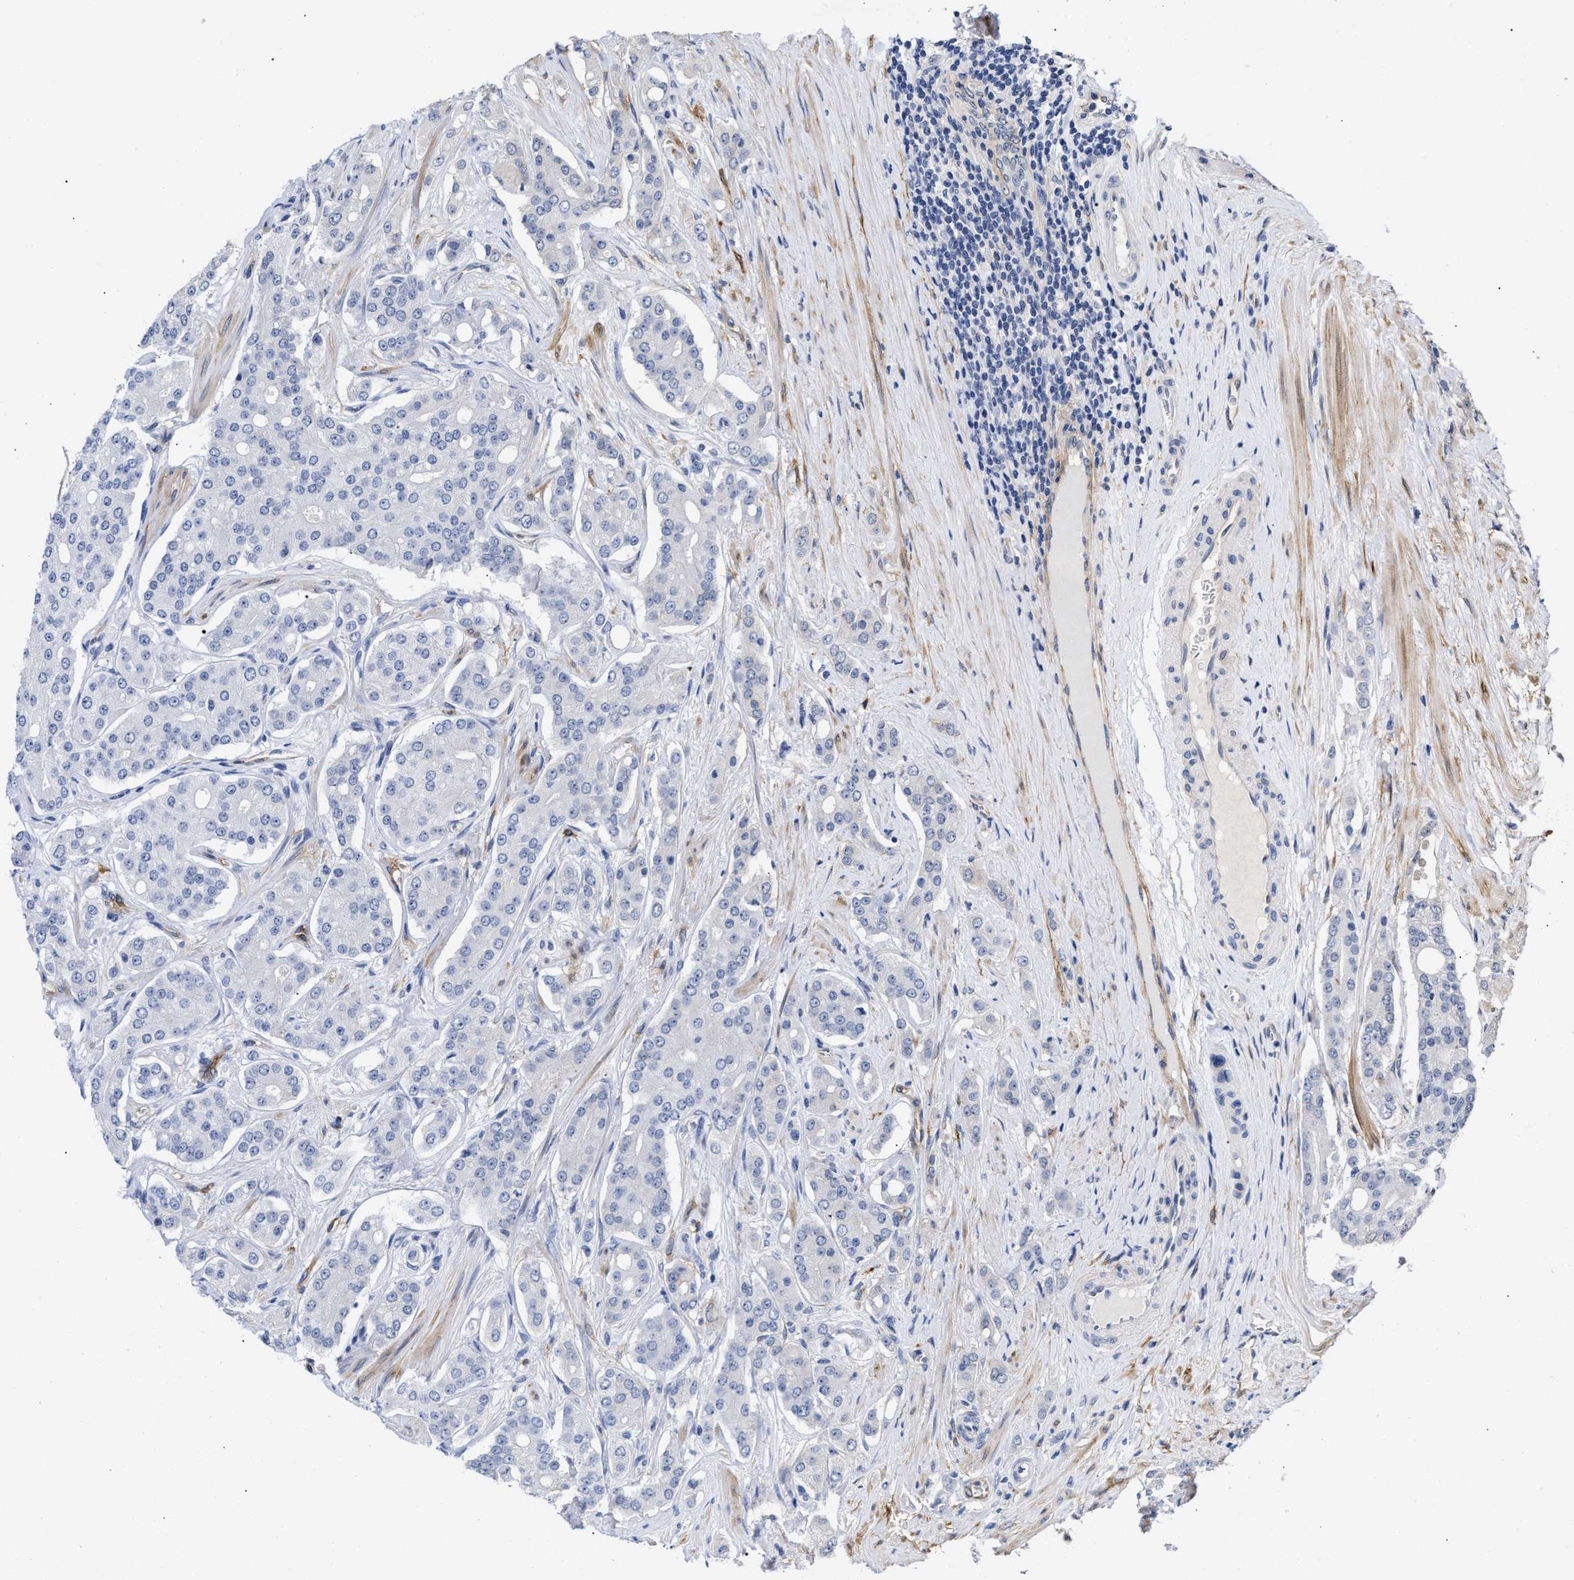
{"staining": {"intensity": "negative", "quantity": "none", "location": "none"}, "tissue": "prostate cancer", "cell_type": "Tumor cells", "image_type": "cancer", "snomed": [{"axis": "morphology", "description": "Adenocarcinoma, High grade"}, {"axis": "topography", "description": "Prostate"}], "caption": "Prostate cancer (high-grade adenocarcinoma) was stained to show a protein in brown. There is no significant staining in tumor cells.", "gene": "AHNAK2", "patient": {"sex": "male", "age": 71}}